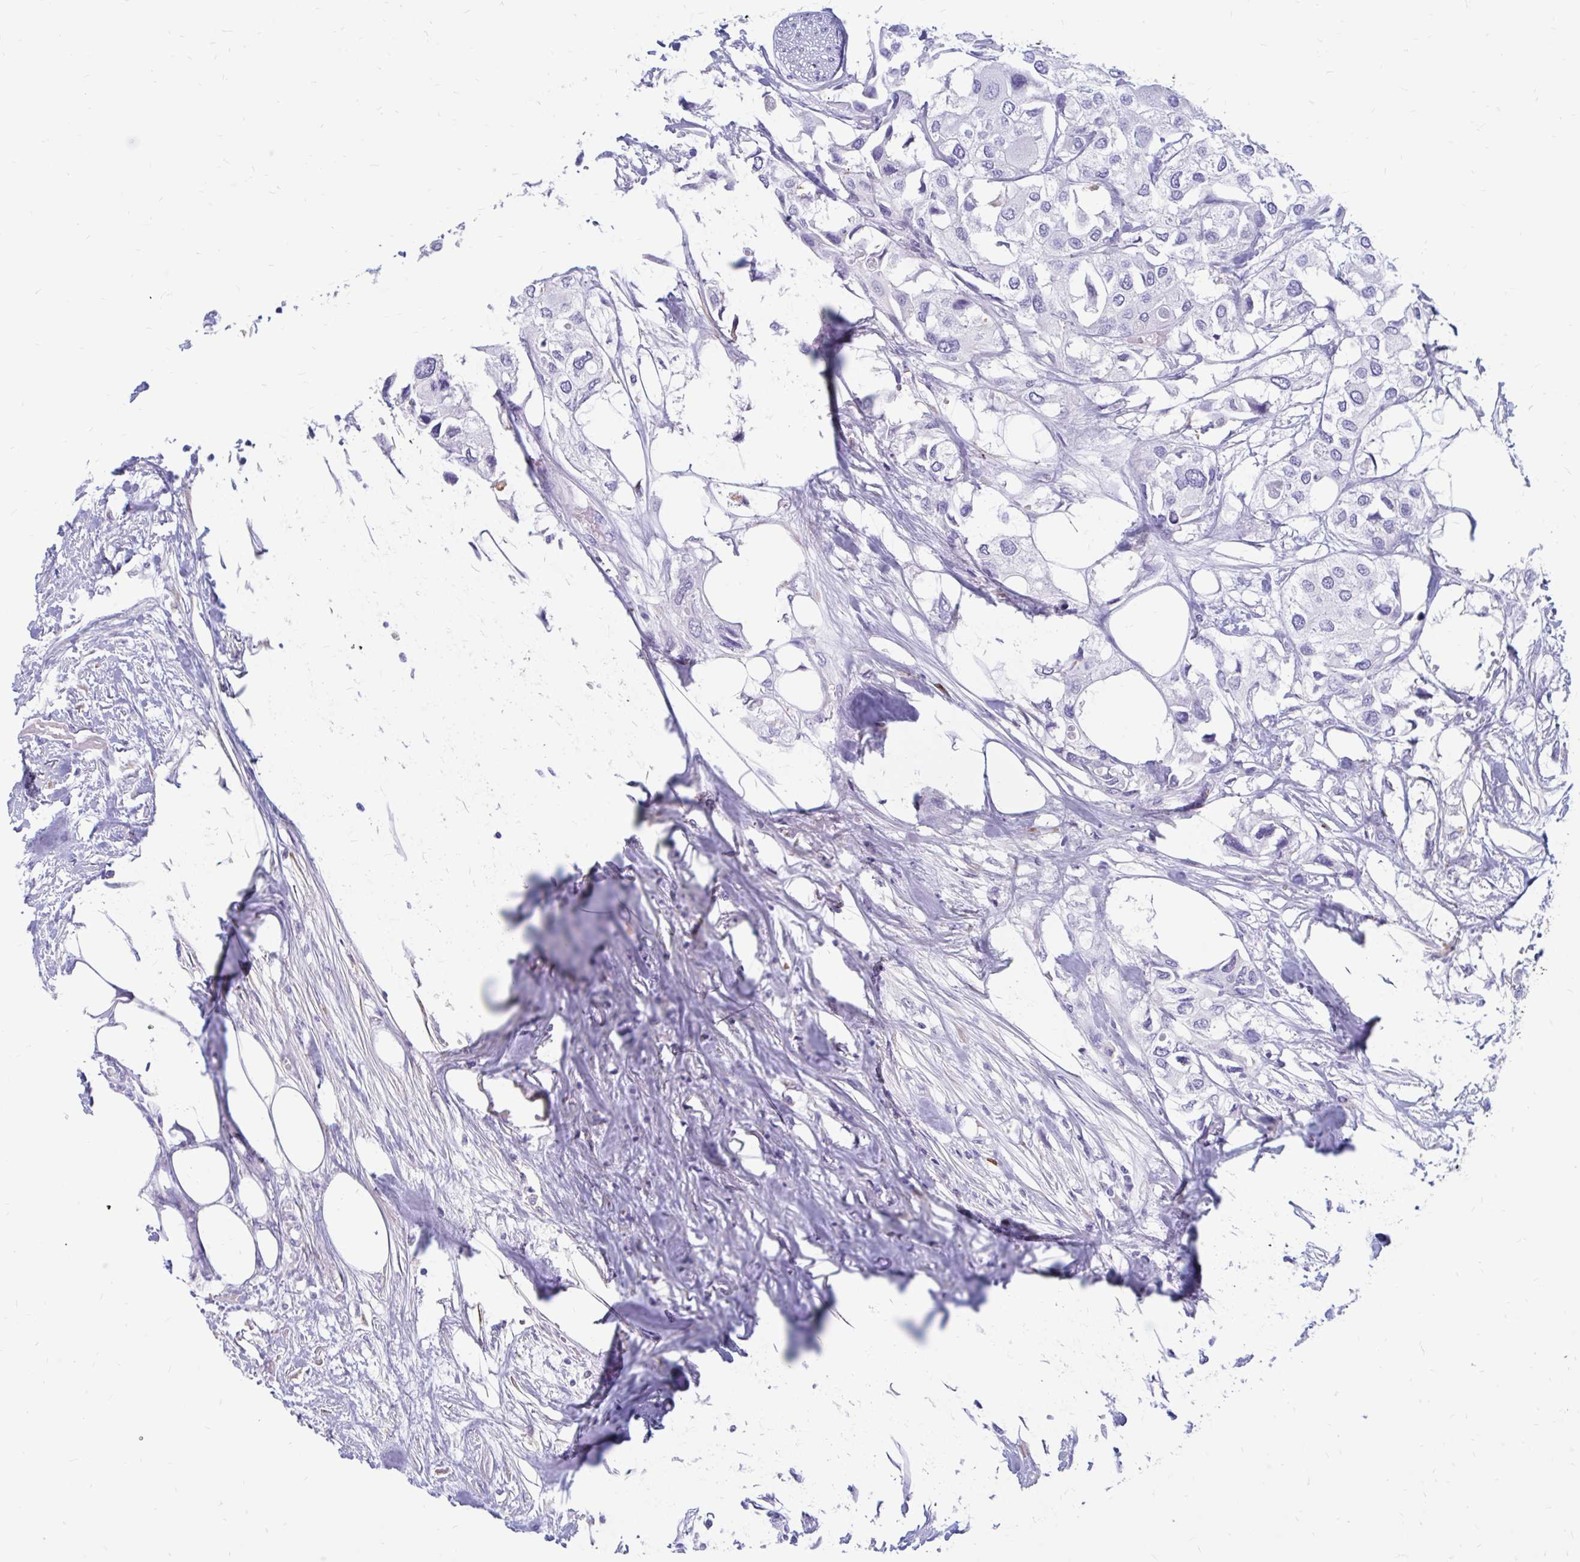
{"staining": {"intensity": "negative", "quantity": "none", "location": "none"}, "tissue": "urothelial cancer", "cell_type": "Tumor cells", "image_type": "cancer", "snomed": [{"axis": "morphology", "description": "Urothelial carcinoma, High grade"}, {"axis": "topography", "description": "Urinary bladder"}], "caption": "Immunohistochemistry photomicrograph of urothelial carcinoma (high-grade) stained for a protein (brown), which reveals no staining in tumor cells.", "gene": "IGSF5", "patient": {"sex": "male", "age": 64}}